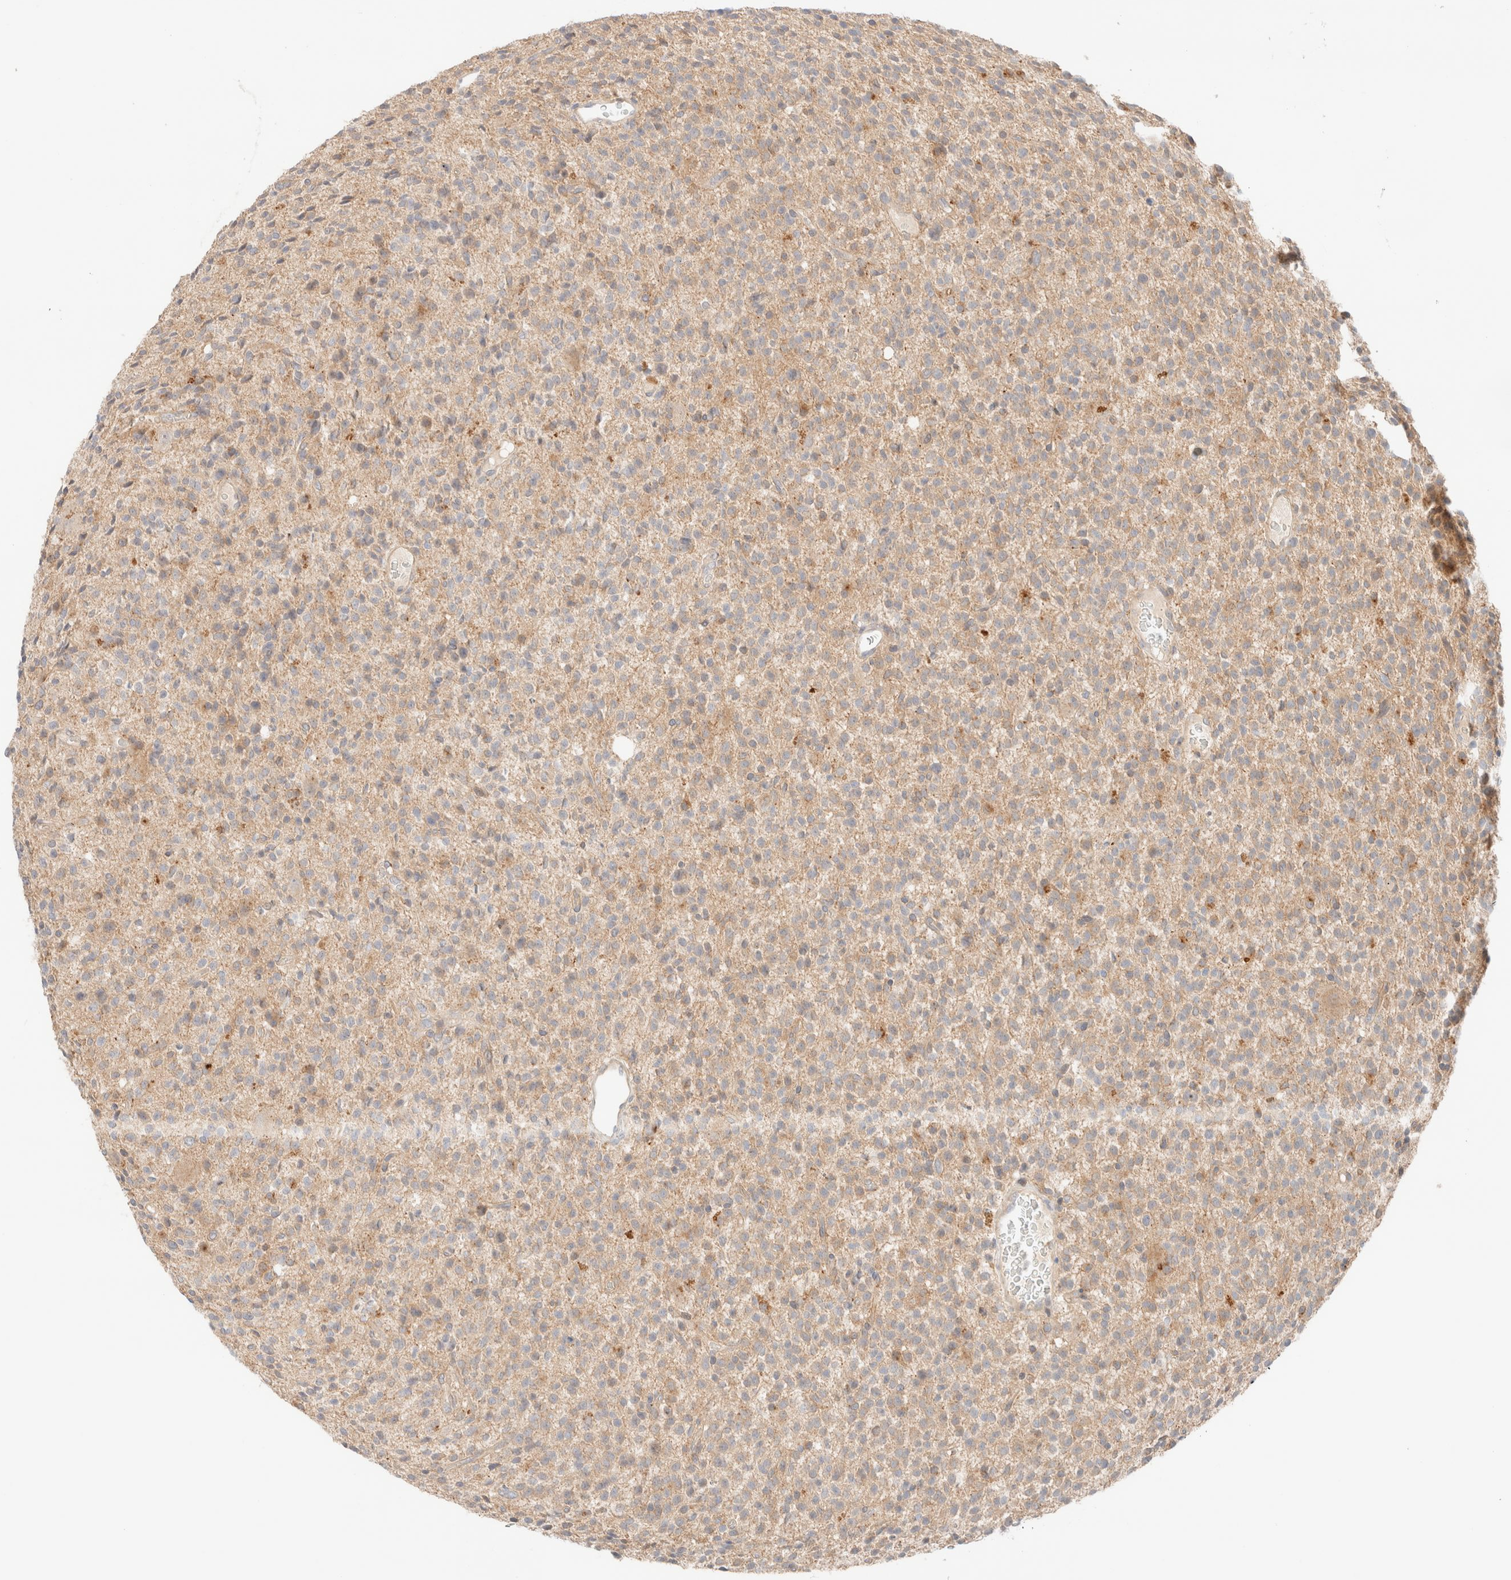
{"staining": {"intensity": "weak", "quantity": "<25%", "location": "cytoplasmic/membranous"}, "tissue": "glioma", "cell_type": "Tumor cells", "image_type": "cancer", "snomed": [{"axis": "morphology", "description": "Glioma, malignant, High grade"}, {"axis": "topography", "description": "Brain"}], "caption": "This photomicrograph is of malignant glioma (high-grade) stained with immunohistochemistry to label a protein in brown with the nuclei are counter-stained blue. There is no staining in tumor cells.", "gene": "SGSM2", "patient": {"sex": "male", "age": 34}}